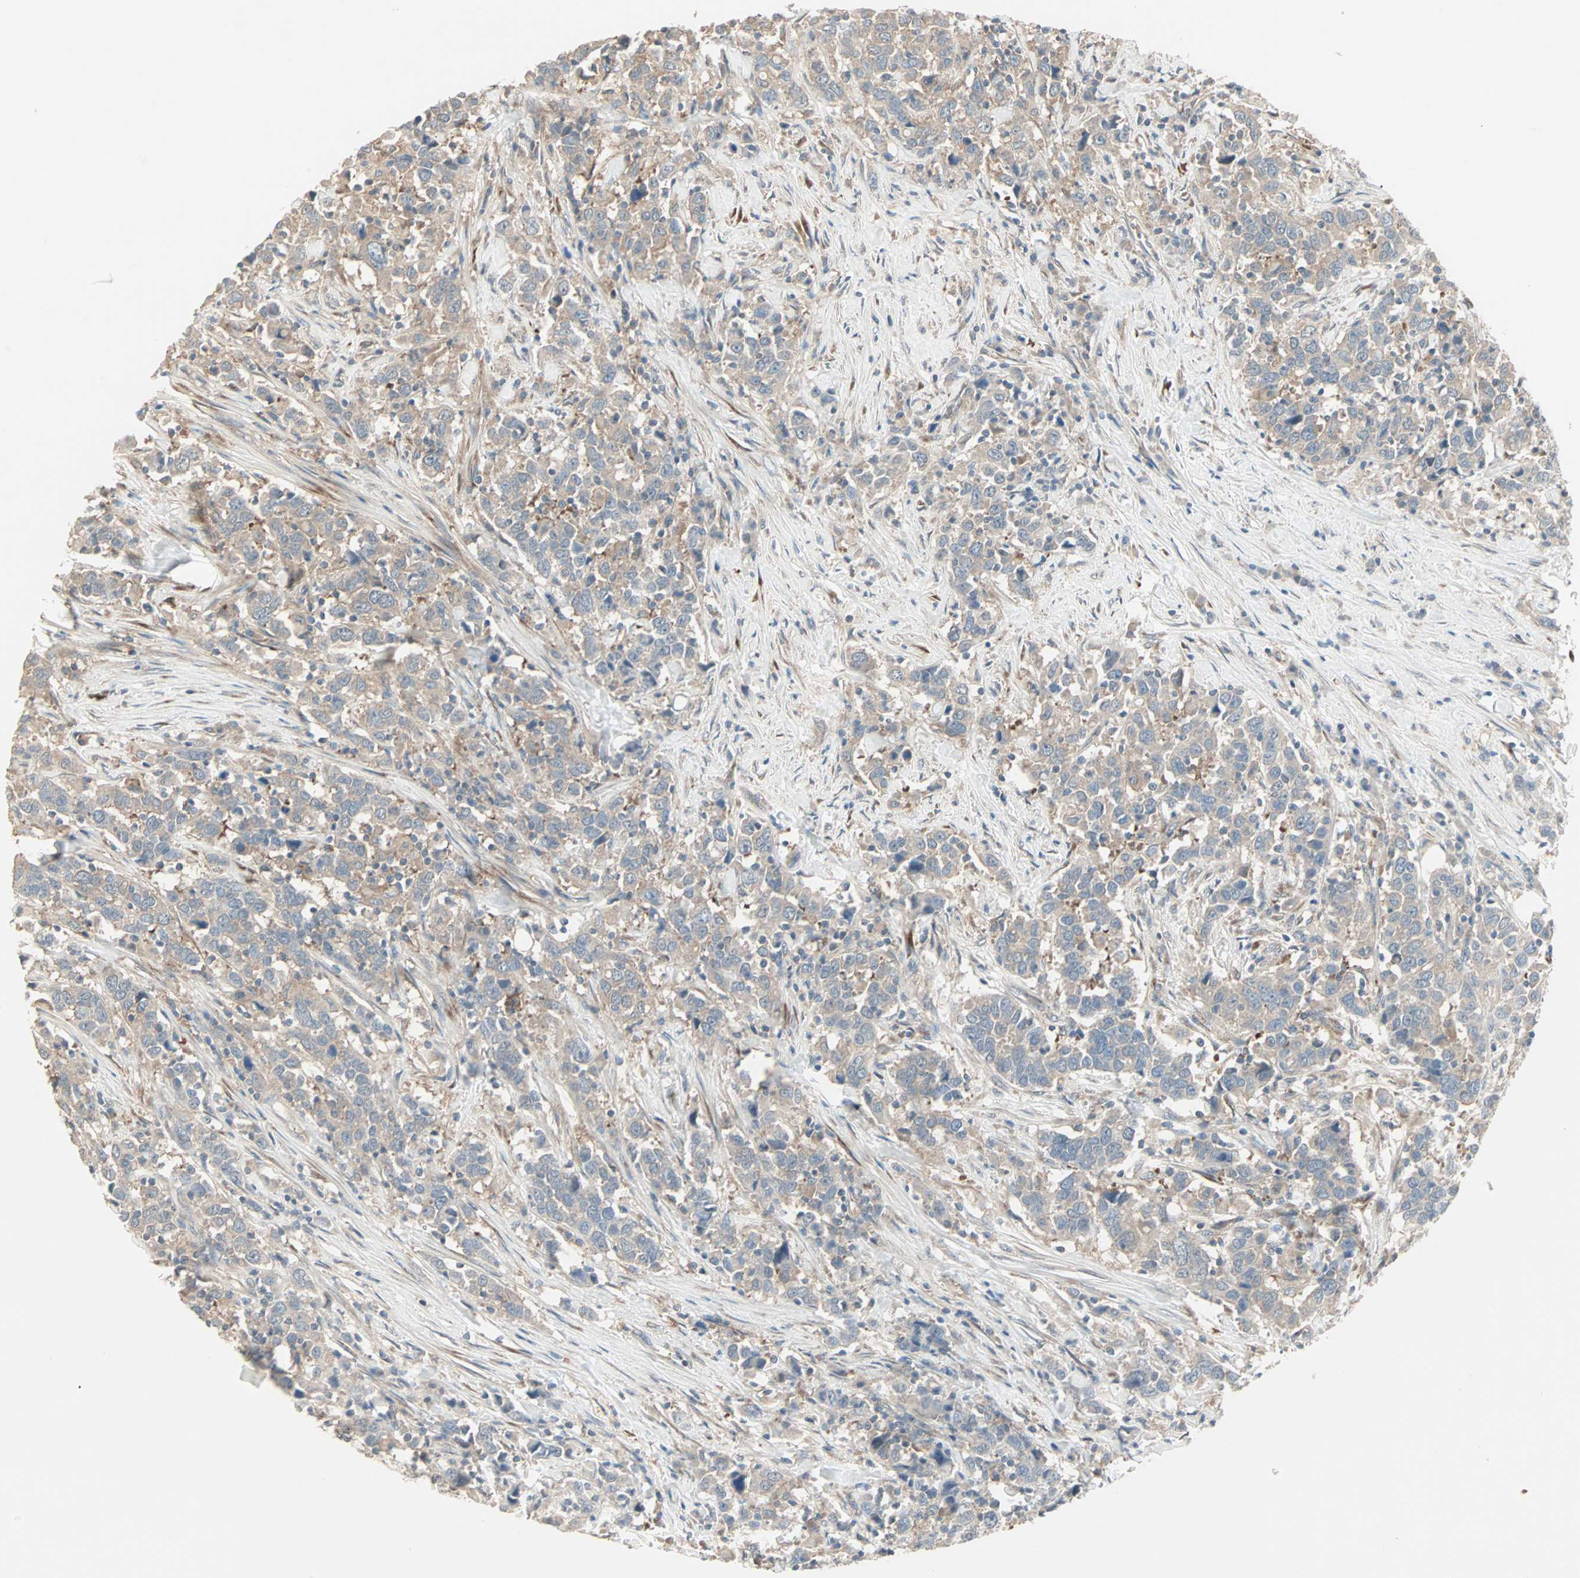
{"staining": {"intensity": "weak", "quantity": ">75%", "location": "cytoplasmic/membranous"}, "tissue": "urothelial cancer", "cell_type": "Tumor cells", "image_type": "cancer", "snomed": [{"axis": "morphology", "description": "Urothelial carcinoma, High grade"}, {"axis": "topography", "description": "Urinary bladder"}], "caption": "High-magnification brightfield microscopy of urothelial cancer stained with DAB (3,3'-diaminobenzidine) (brown) and counterstained with hematoxylin (blue). tumor cells exhibit weak cytoplasmic/membranous expression is present in about>75% of cells. (brown staining indicates protein expression, while blue staining denotes nuclei).", "gene": "ZFP36", "patient": {"sex": "male", "age": 61}}